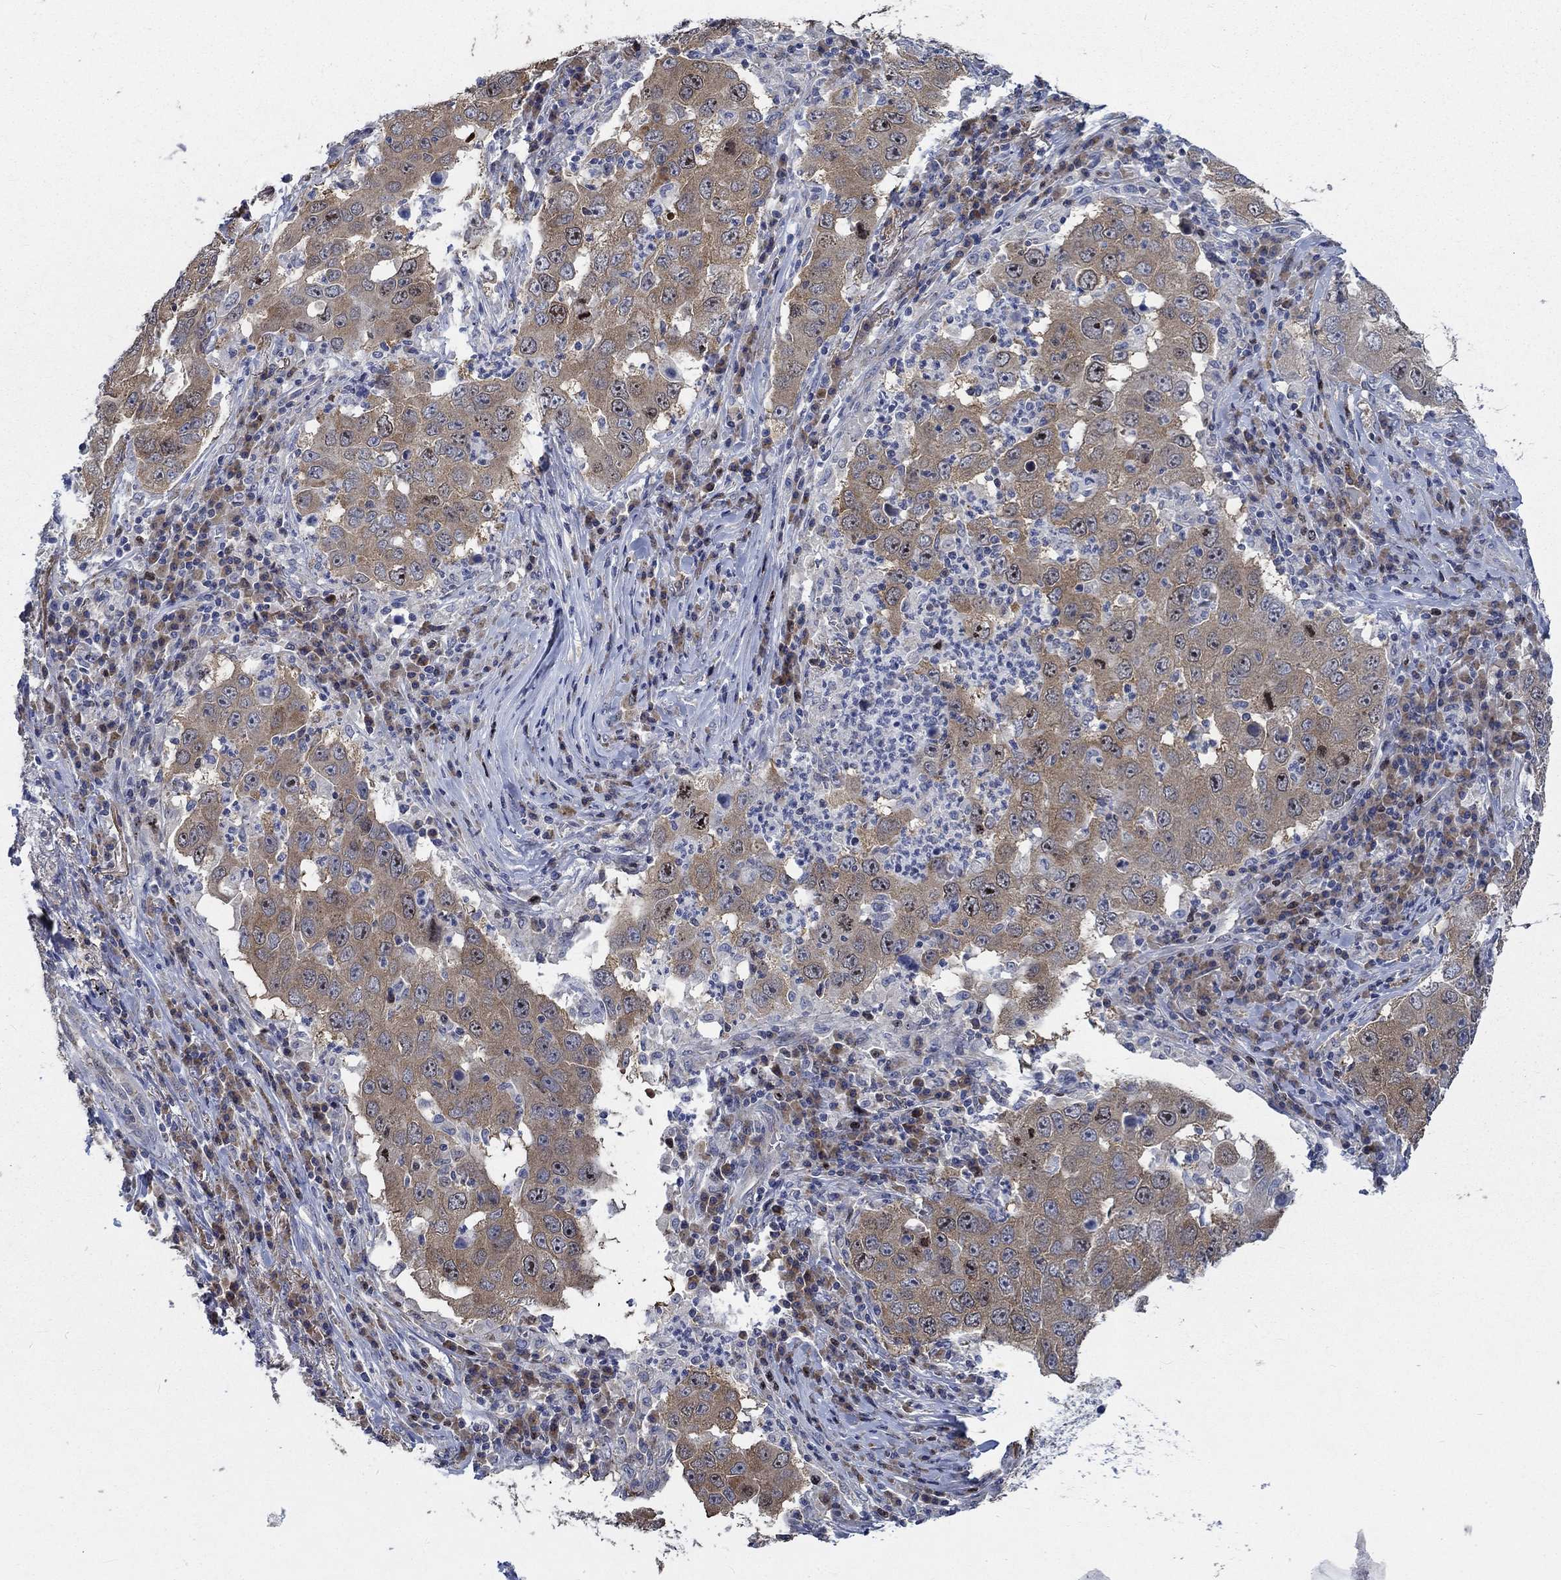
{"staining": {"intensity": "weak", "quantity": ">75%", "location": "cytoplasmic/membranous"}, "tissue": "lung cancer", "cell_type": "Tumor cells", "image_type": "cancer", "snomed": [{"axis": "morphology", "description": "Adenocarcinoma, NOS"}, {"axis": "topography", "description": "Lung"}], "caption": "There is low levels of weak cytoplasmic/membranous staining in tumor cells of lung cancer, as demonstrated by immunohistochemical staining (brown color).", "gene": "MMP24", "patient": {"sex": "male", "age": 73}}